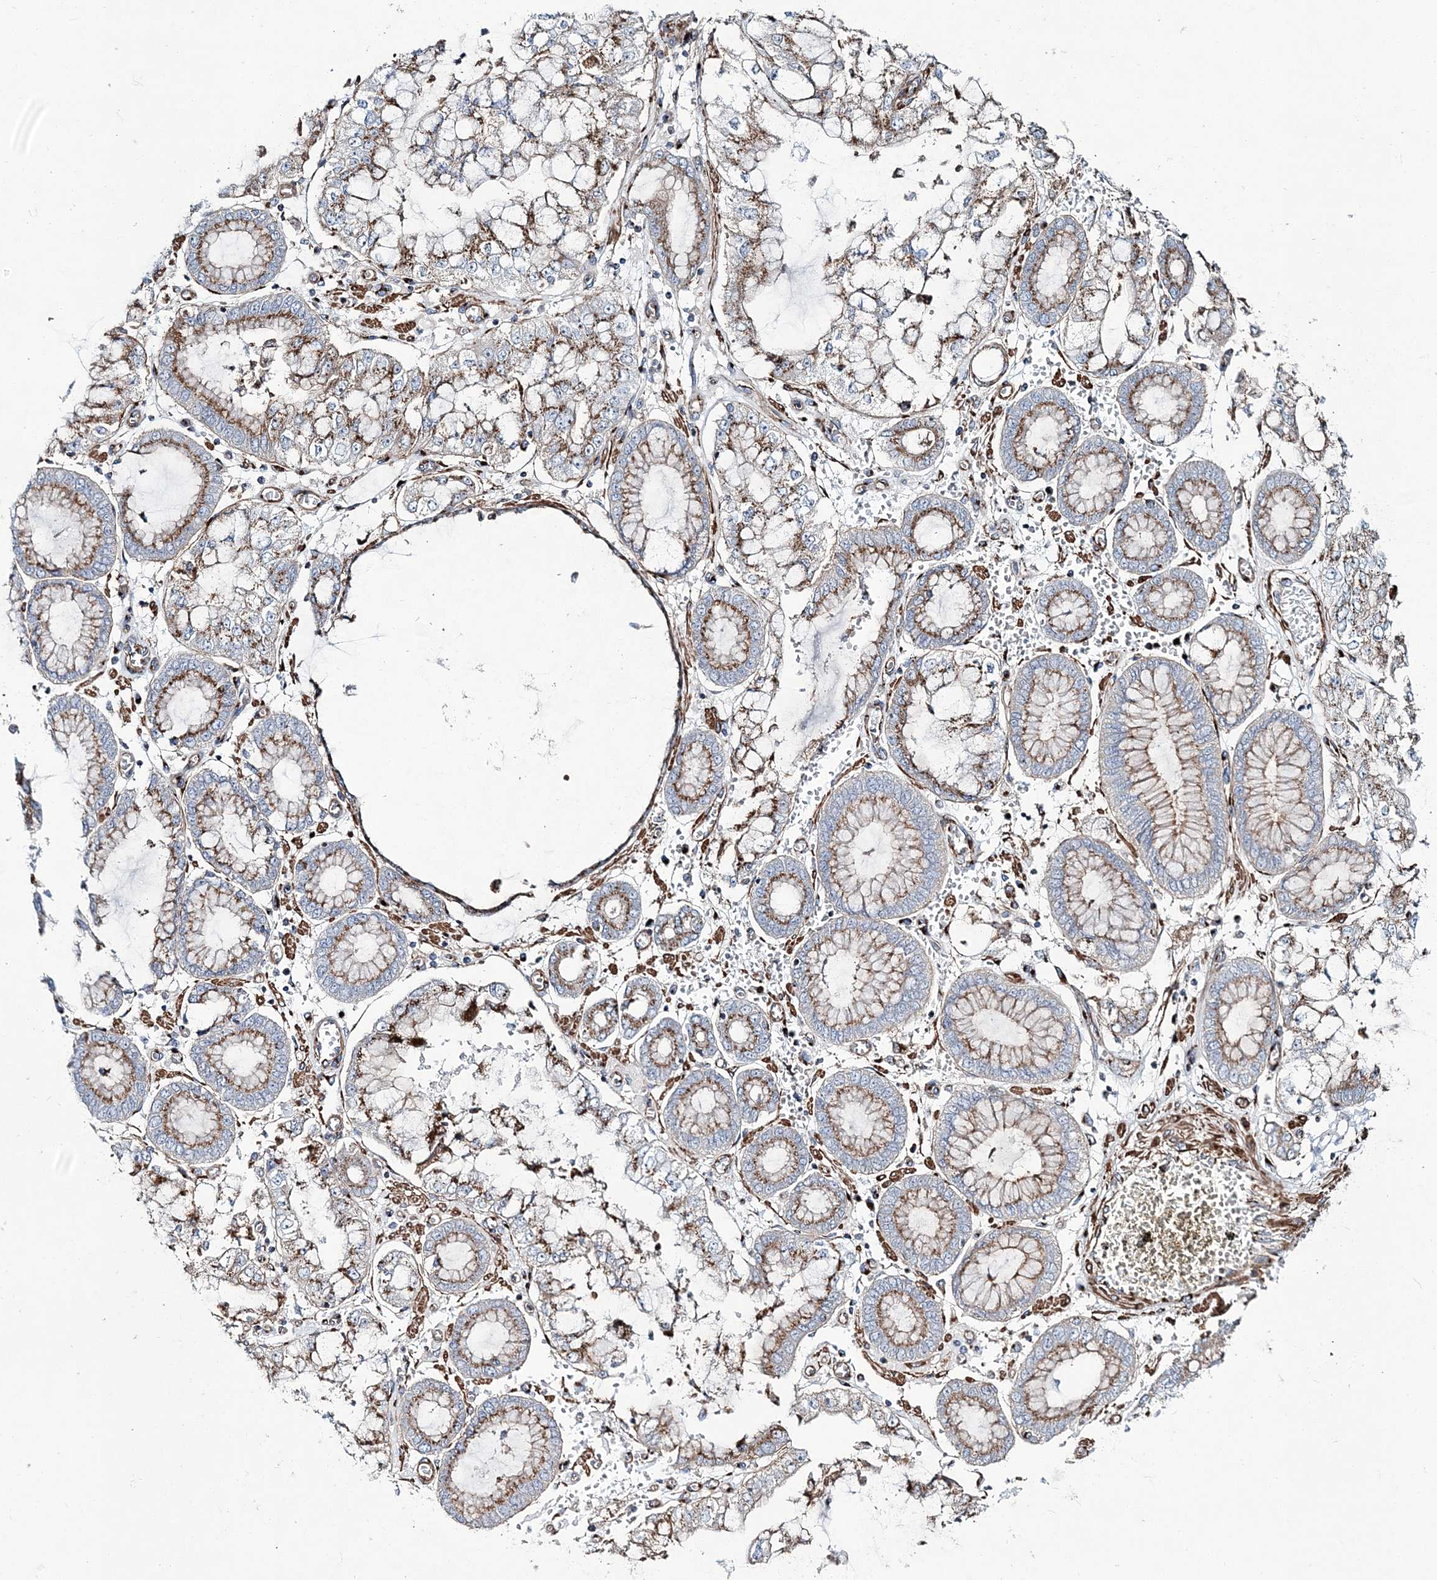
{"staining": {"intensity": "moderate", "quantity": ">75%", "location": "cytoplasmic/membranous"}, "tissue": "stomach cancer", "cell_type": "Tumor cells", "image_type": "cancer", "snomed": [{"axis": "morphology", "description": "Adenocarcinoma, NOS"}, {"axis": "topography", "description": "Stomach"}], "caption": "Tumor cells display moderate cytoplasmic/membranous staining in approximately >75% of cells in adenocarcinoma (stomach).", "gene": "MAN1A2", "patient": {"sex": "male", "age": 76}}